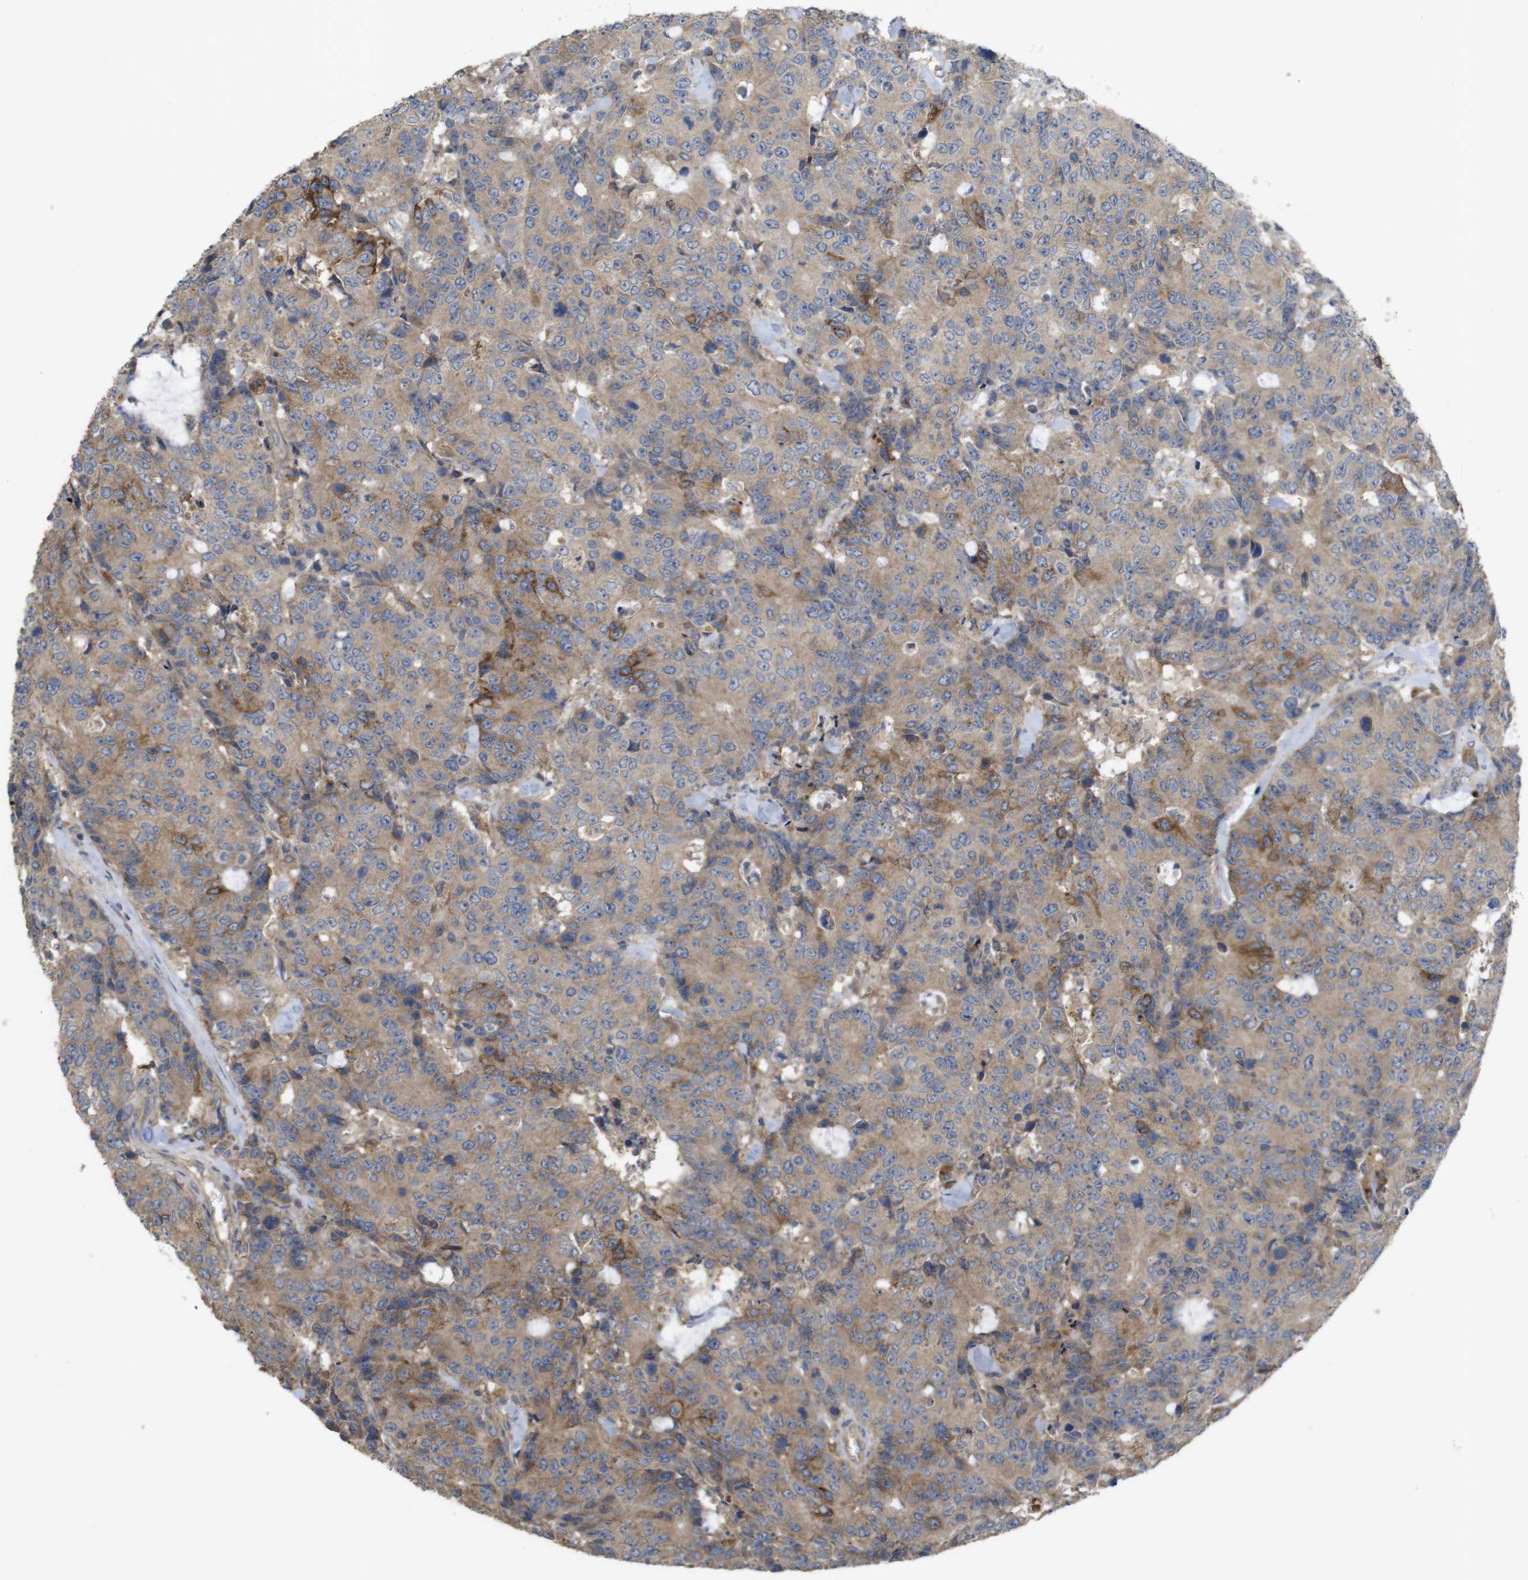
{"staining": {"intensity": "moderate", "quantity": ">75%", "location": "cytoplasmic/membranous"}, "tissue": "colorectal cancer", "cell_type": "Tumor cells", "image_type": "cancer", "snomed": [{"axis": "morphology", "description": "Adenocarcinoma, NOS"}, {"axis": "topography", "description": "Colon"}], "caption": "Colorectal adenocarcinoma was stained to show a protein in brown. There is medium levels of moderate cytoplasmic/membranous staining in approximately >75% of tumor cells.", "gene": "KCNS3", "patient": {"sex": "female", "age": 86}}